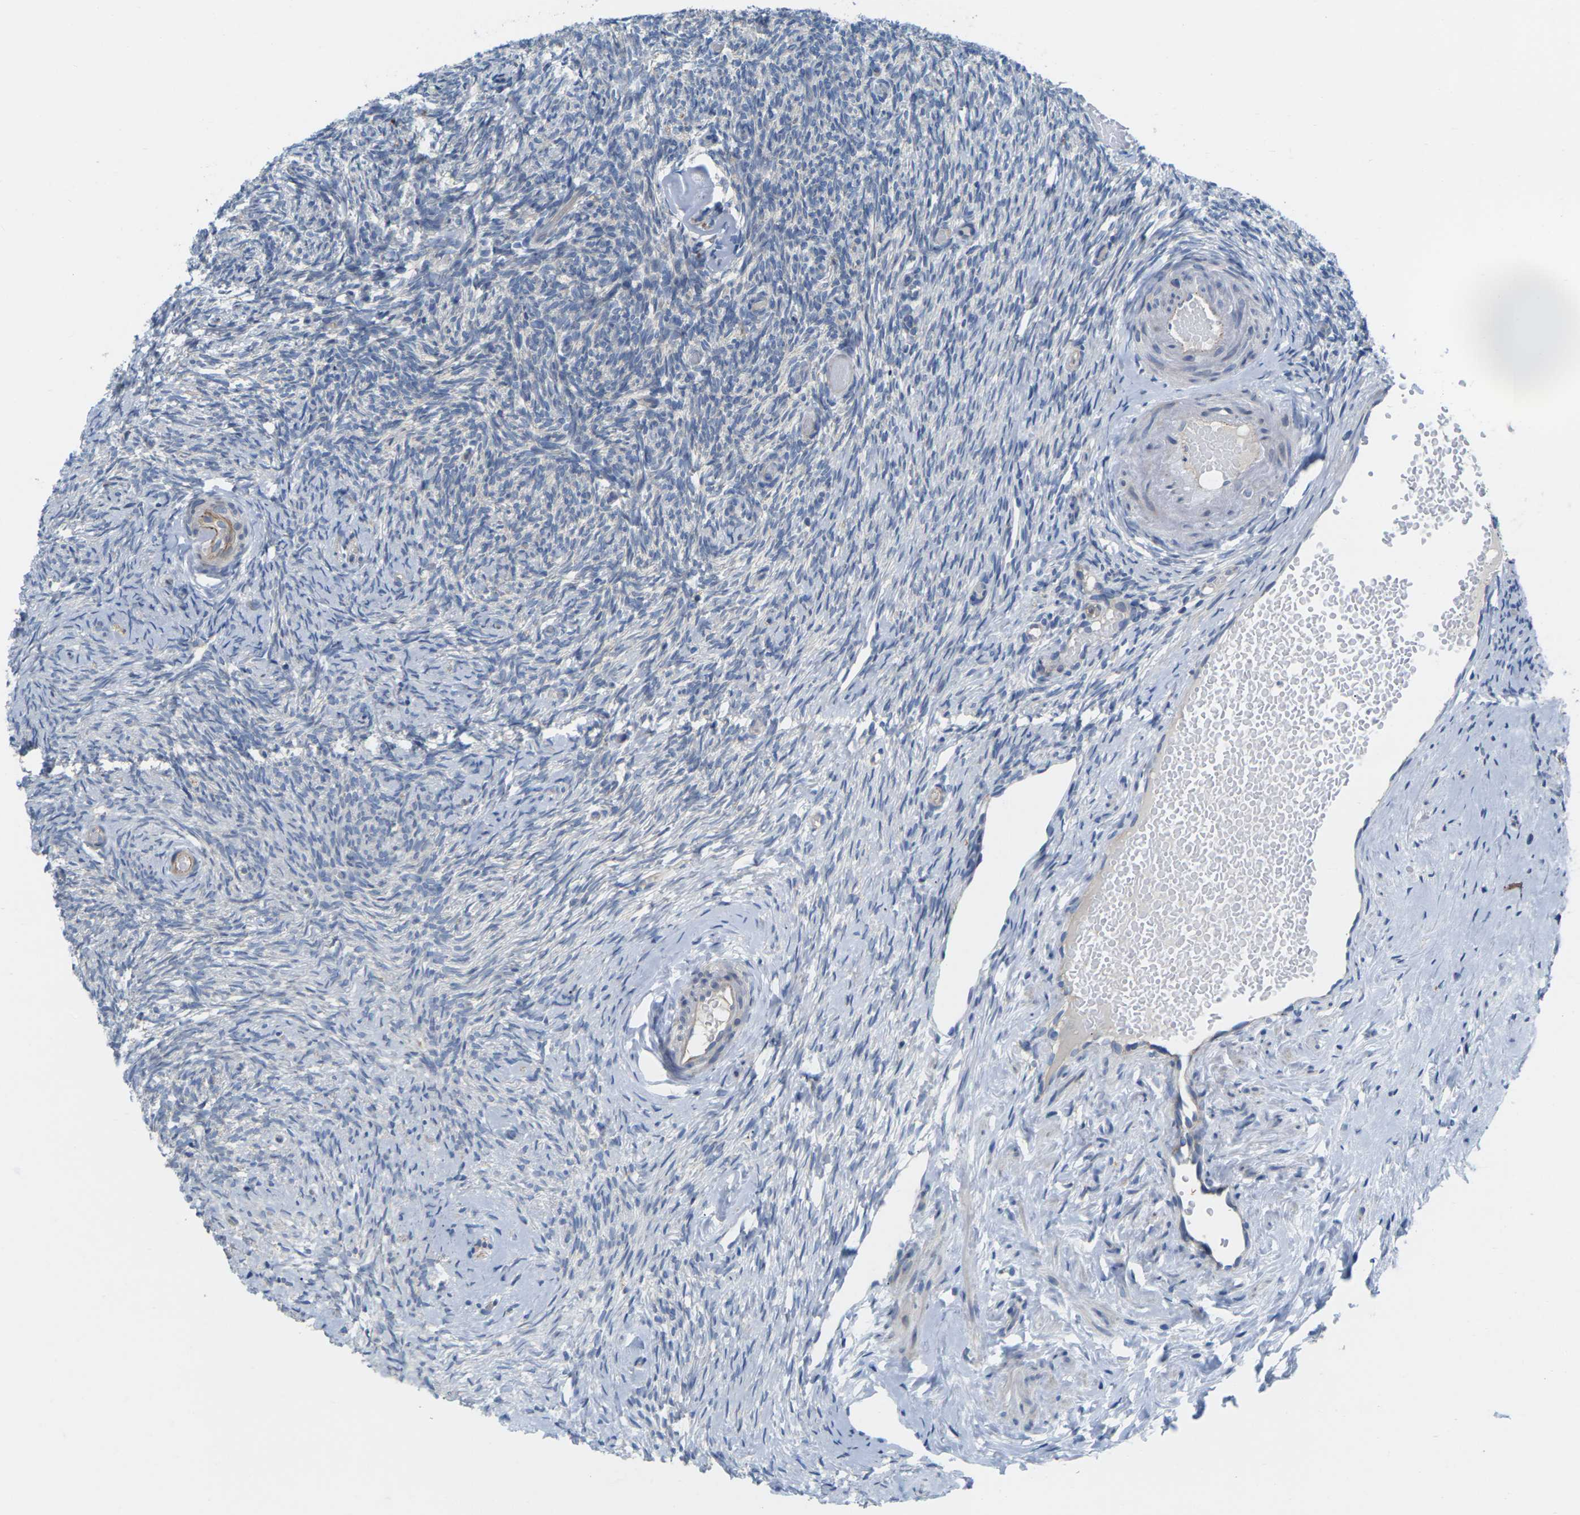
{"staining": {"intensity": "moderate", "quantity": ">75%", "location": "cytoplasmic/membranous"}, "tissue": "ovary", "cell_type": "Follicle cells", "image_type": "normal", "snomed": [{"axis": "morphology", "description": "Normal tissue, NOS"}, {"axis": "topography", "description": "Ovary"}], "caption": "Follicle cells reveal moderate cytoplasmic/membranous staining in approximately >75% of cells in normal ovary.", "gene": "SCNN1A", "patient": {"sex": "female", "age": 60}}